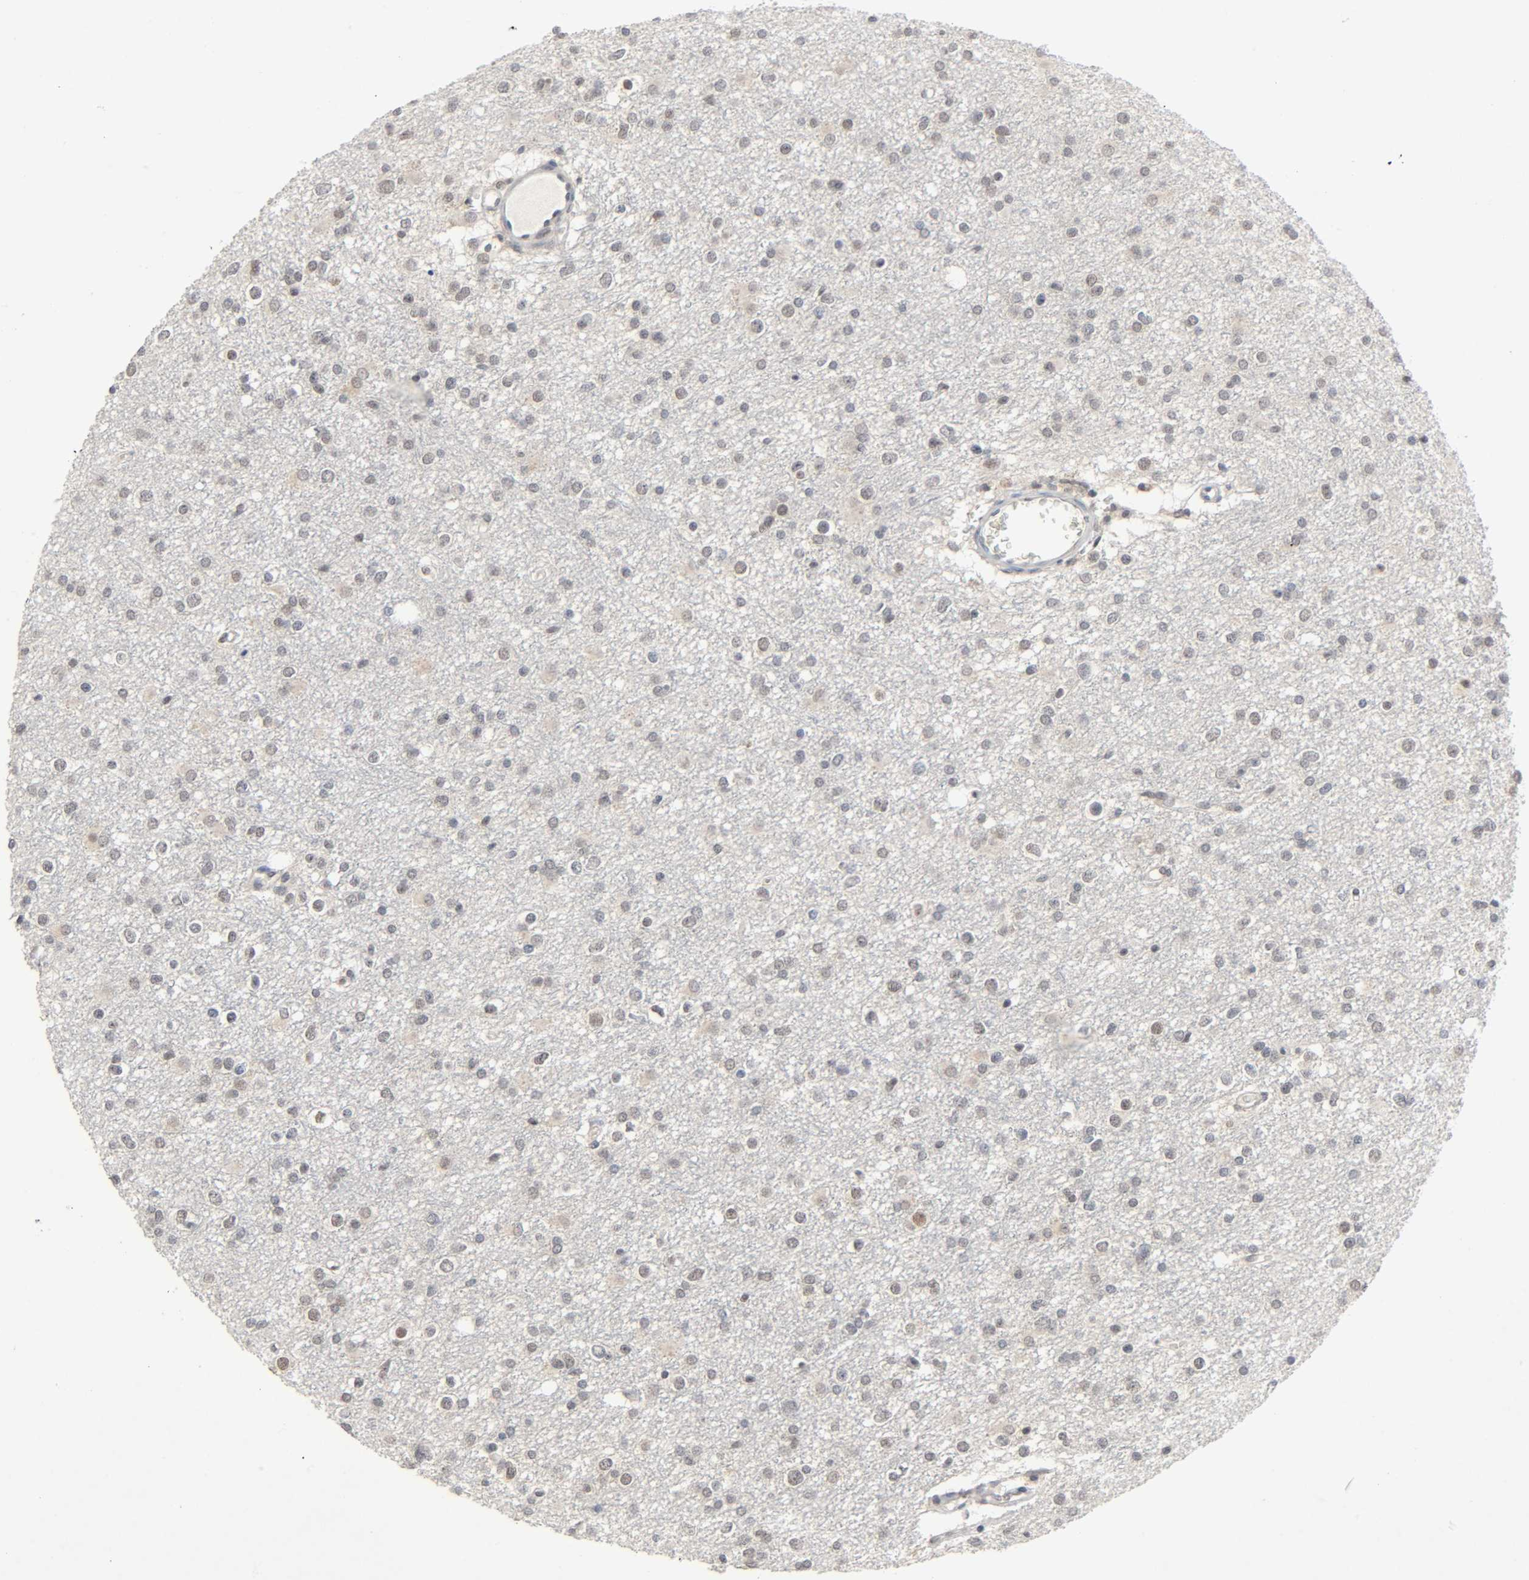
{"staining": {"intensity": "weak", "quantity": "25%-75%", "location": "nuclear"}, "tissue": "glioma", "cell_type": "Tumor cells", "image_type": "cancer", "snomed": [{"axis": "morphology", "description": "Glioma, malignant, Low grade"}, {"axis": "topography", "description": "Brain"}], "caption": "Weak nuclear protein positivity is appreciated in about 25%-75% of tumor cells in malignant glioma (low-grade).", "gene": "MAPKAPK5", "patient": {"sex": "male", "age": 42}}